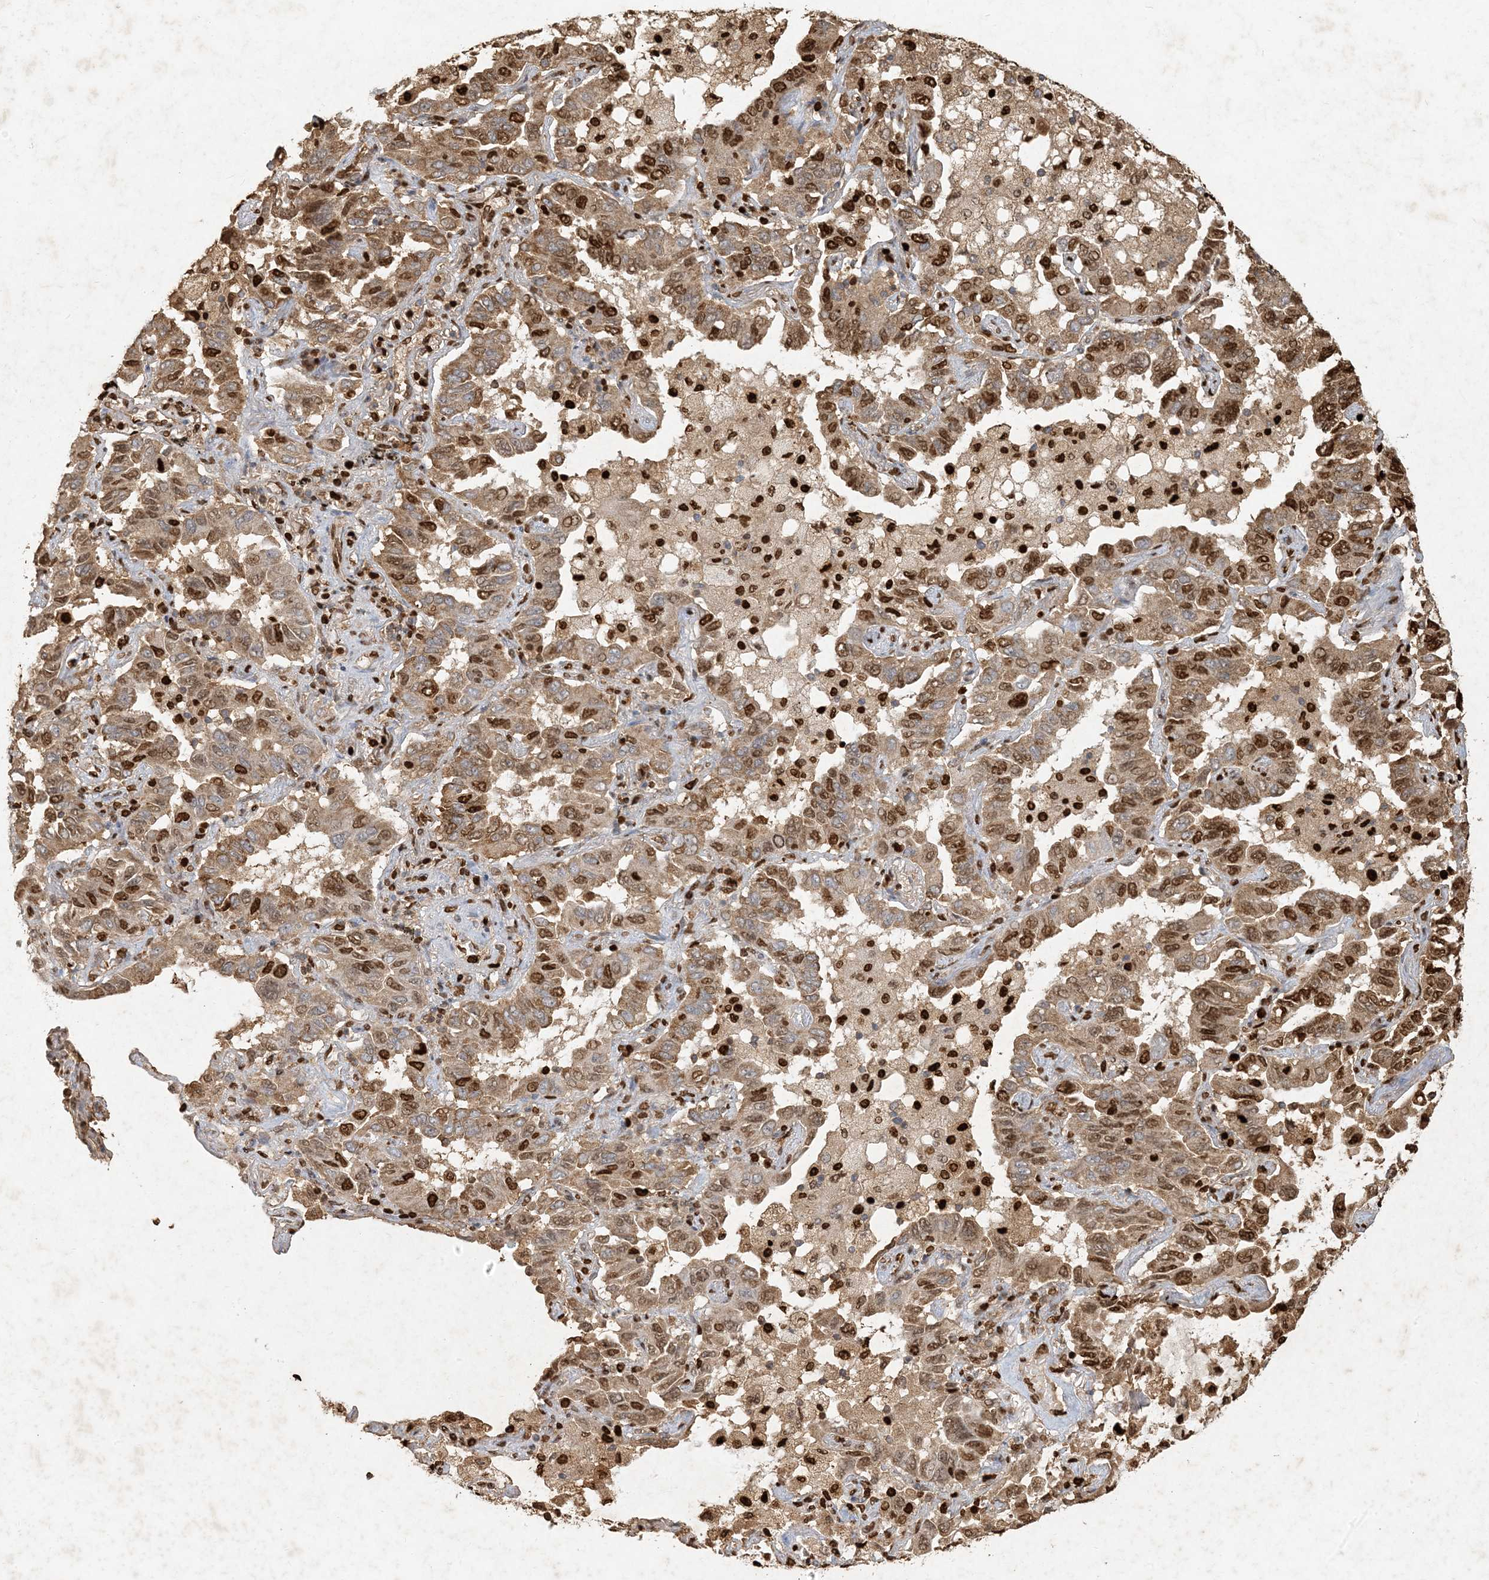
{"staining": {"intensity": "strong", "quantity": ">75%", "location": "cytoplasmic/membranous,nuclear"}, "tissue": "lung cancer", "cell_type": "Tumor cells", "image_type": "cancer", "snomed": [{"axis": "morphology", "description": "Adenocarcinoma, NOS"}, {"axis": "topography", "description": "Lung"}], "caption": "About >75% of tumor cells in lung adenocarcinoma show strong cytoplasmic/membranous and nuclear protein staining as visualized by brown immunohistochemical staining.", "gene": "MCOLN1", "patient": {"sex": "male", "age": 64}}